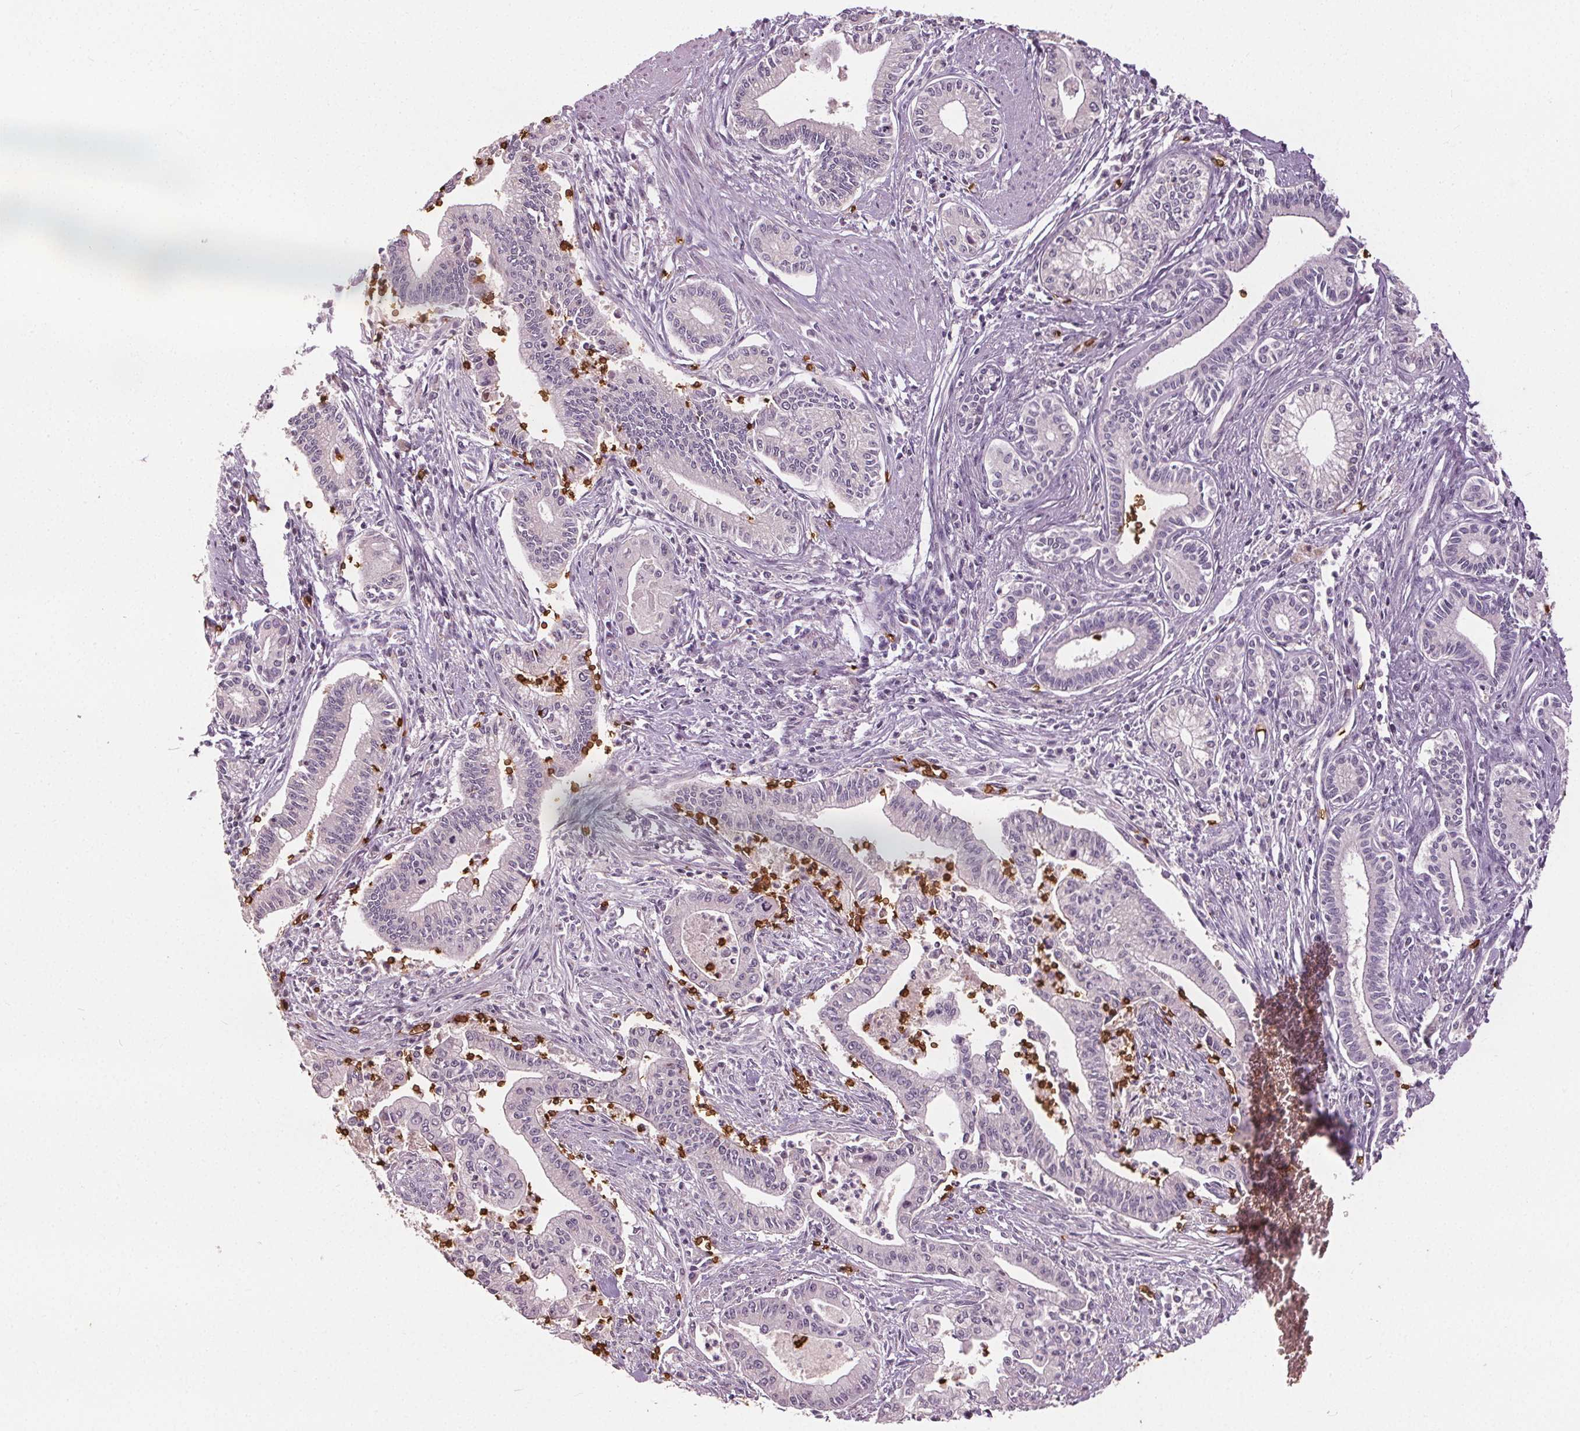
{"staining": {"intensity": "negative", "quantity": "none", "location": "none"}, "tissue": "pancreatic cancer", "cell_type": "Tumor cells", "image_type": "cancer", "snomed": [{"axis": "morphology", "description": "Adenocarcinoma, NOS"}, {"axis": "topography", "description": "Pancreas"}], "caption": "Pancreatic cancer (adenocarcinoma) was stained to show a protein in brown. There is no significant expression in tumor cells.", "gene": "SLC4A1", "patient": {"sex": "female", "age": 65}}